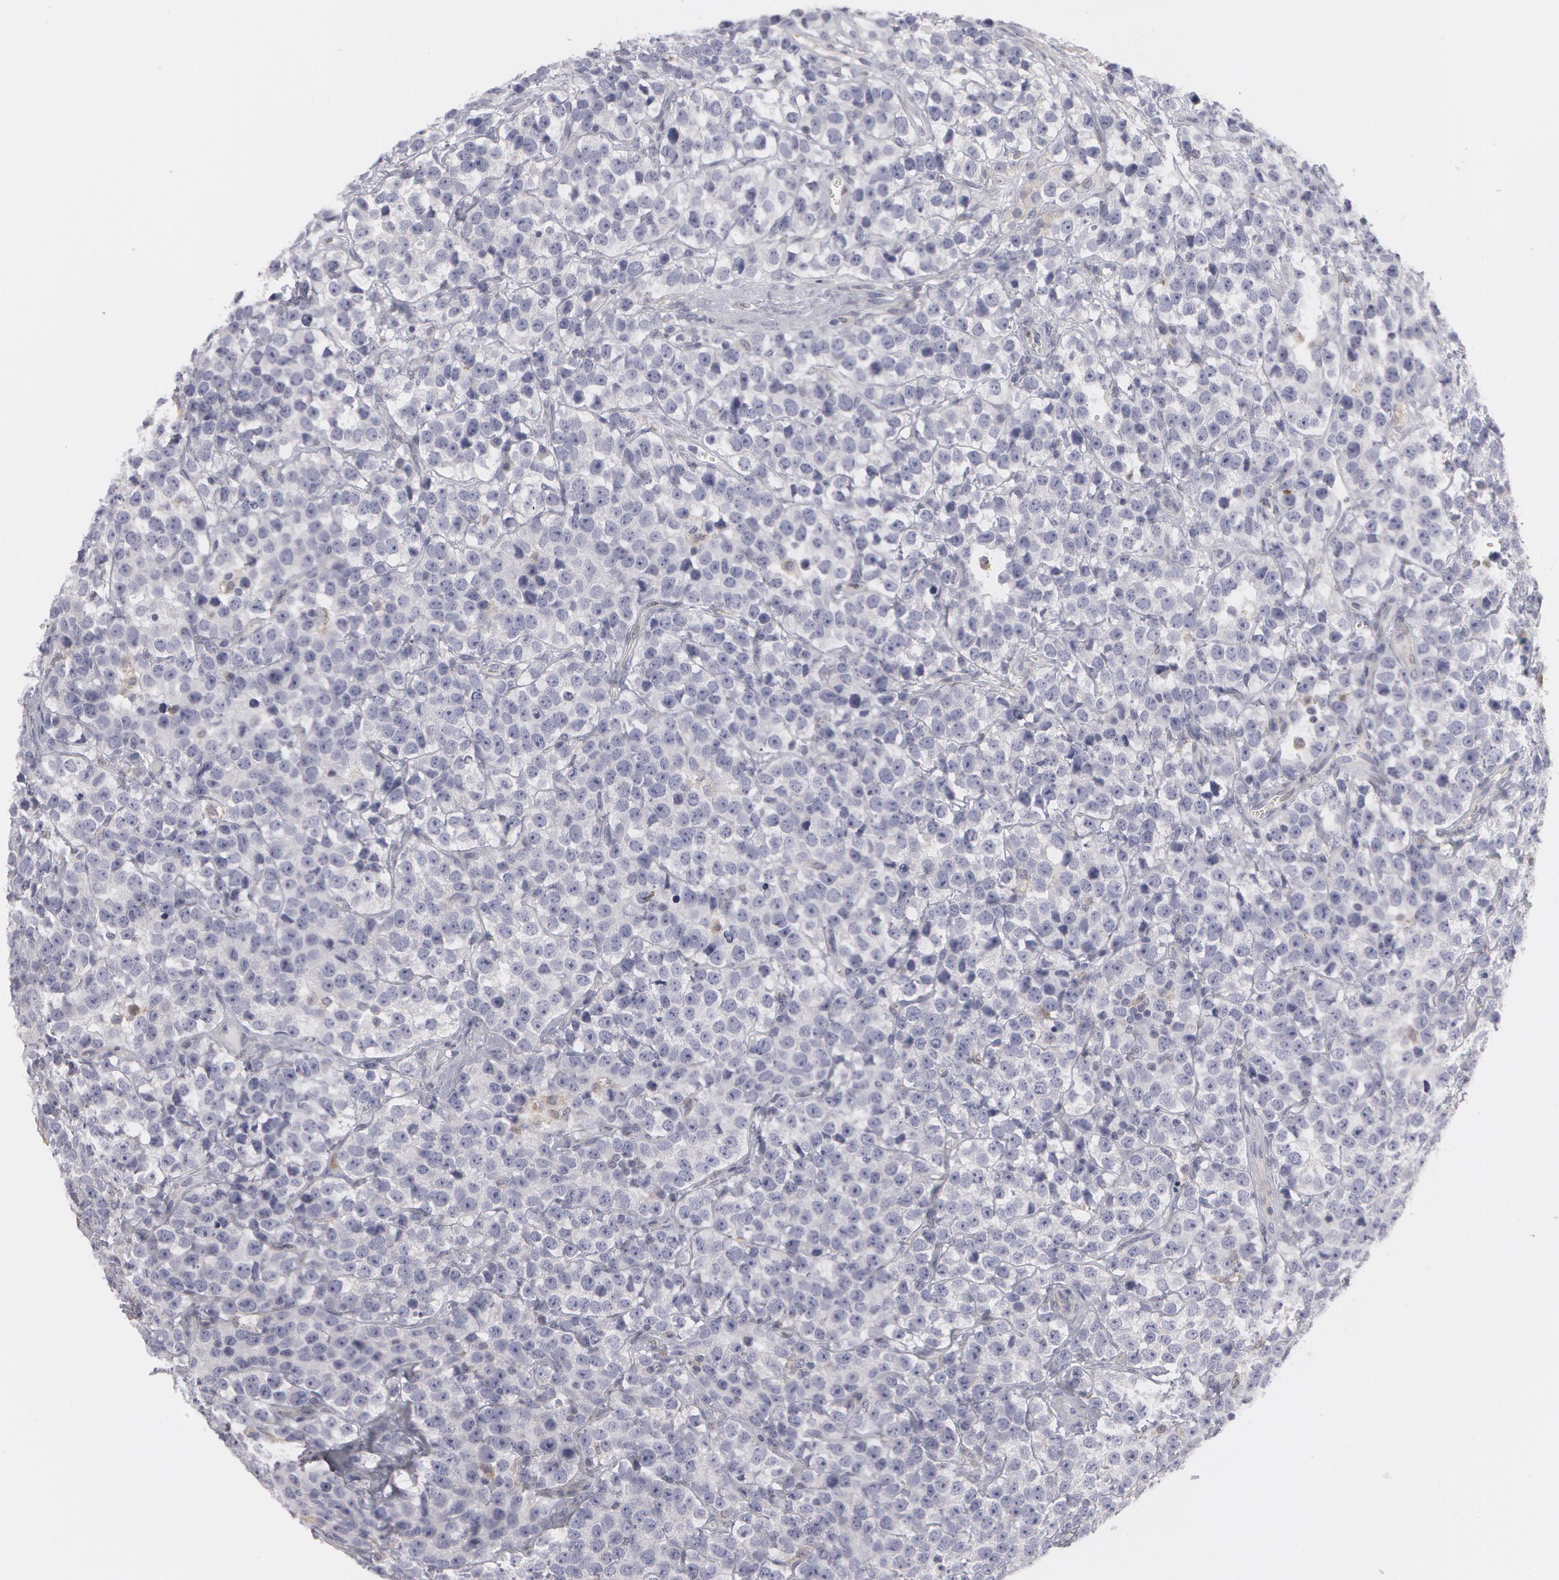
{"staining": {"intensity": "negative", "quantity": "none", "location": "none"}, "tissue": "testis cancer", "cell_type": "Tumor cells", "image_type": "cancer", "snomed": [{"axis": "morphology", "description": "Seminoma, NOS"}, {"axis": "topography", "description": "Testis"}], "caption": "Protein analysis of testis cancer (seminoma) demonstrates no significant positivity in tumor cells.", "gene": "CAT", "patient": {"sex": "male", "age": 25}}